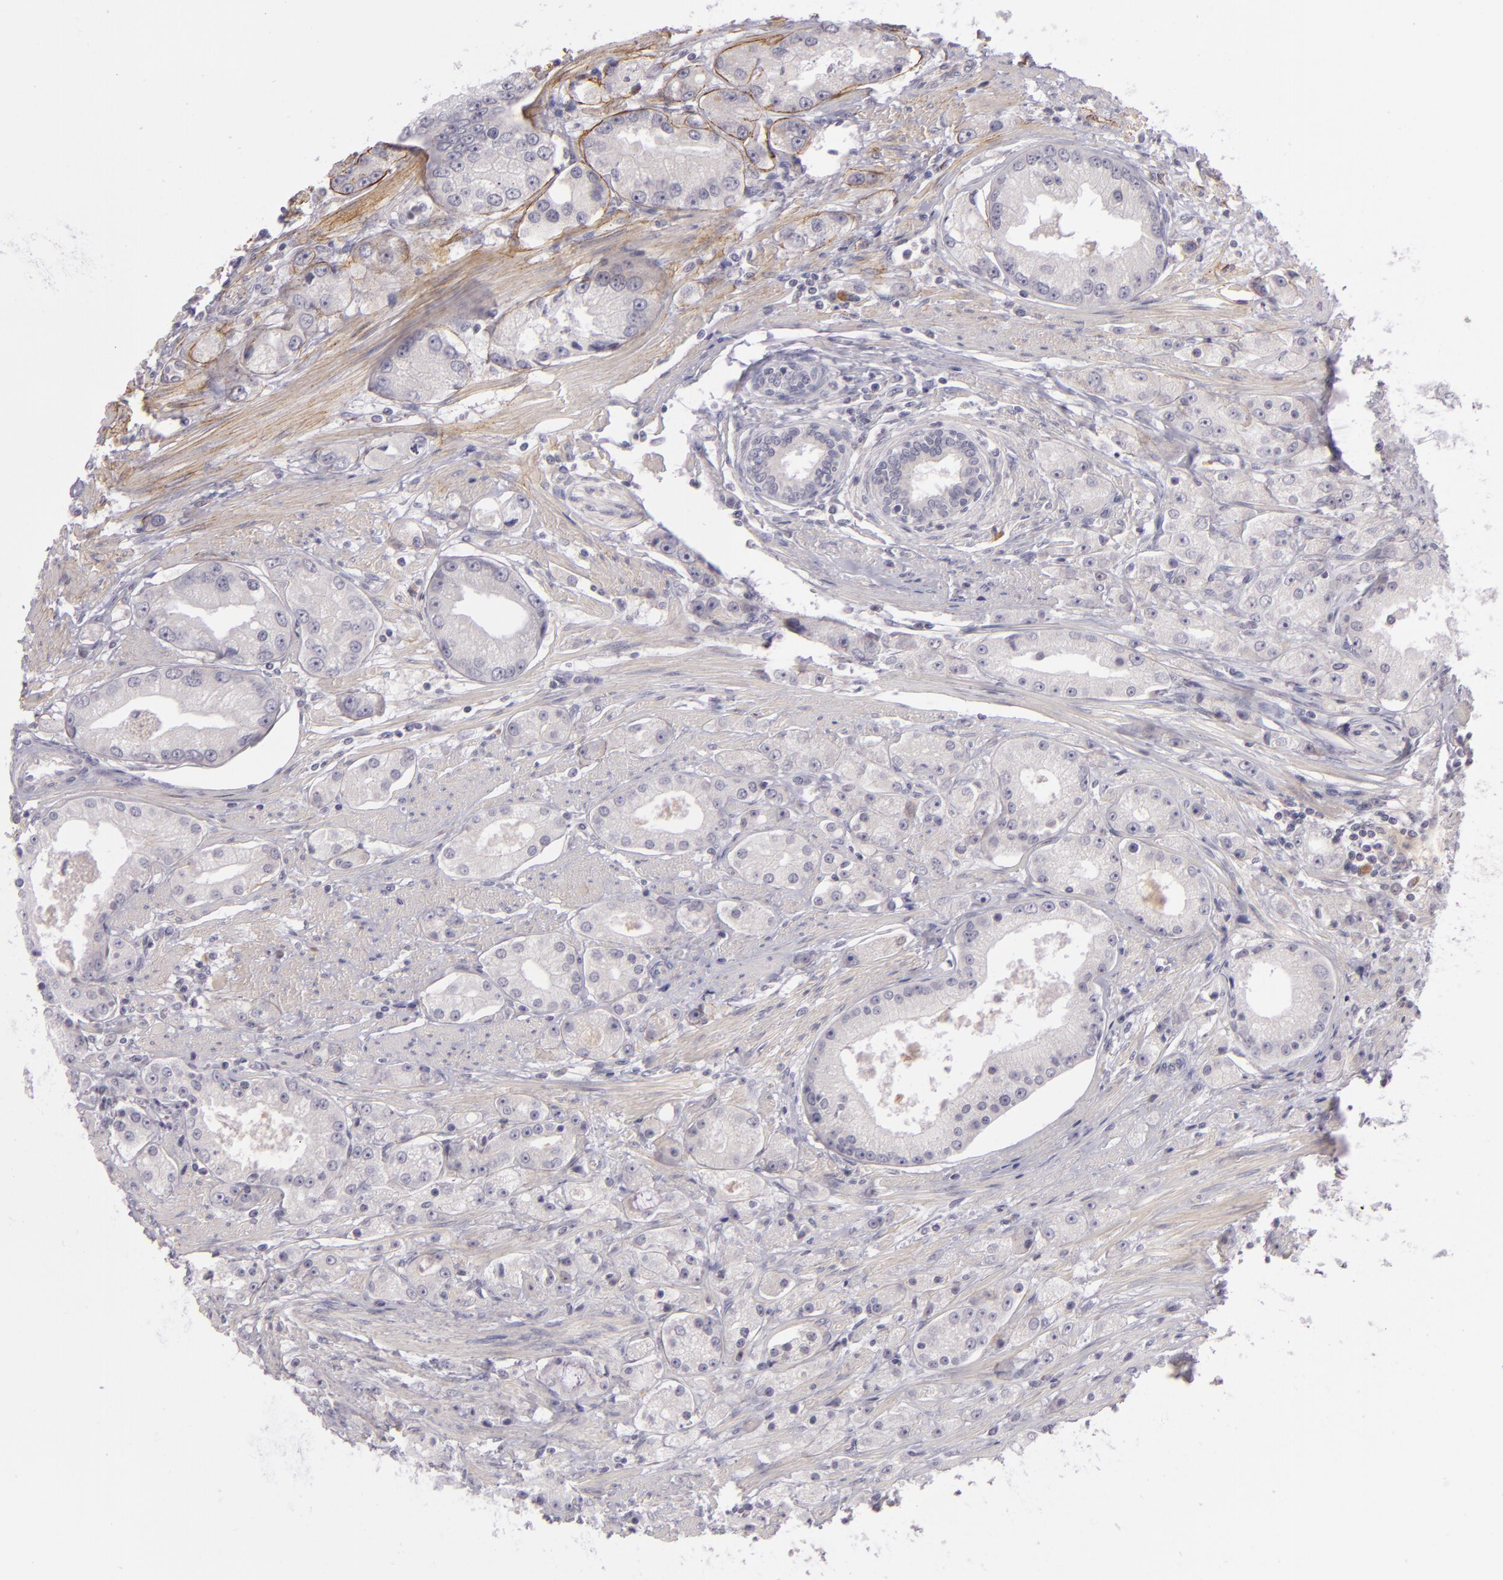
{"staining": {"intensity": "negative", "quantity": "none", "location": "none"}, "tissue": "prostate cancer", "cell_type": "Tumor cells", "image_type": "cancer", "snomed": [{"axis": "morphology", "description": "Adenocarcinoma, Medium grade"}, {"axis": "topography", "description": "Prostate"}], "caption": "Immunohistochemical staining of human adenocarcinoma (medium-grade) (prostate) displays no significant positivity in tumor cells.", "gene": "DAG1", "patient": {"sex": "male", "age": 72}}